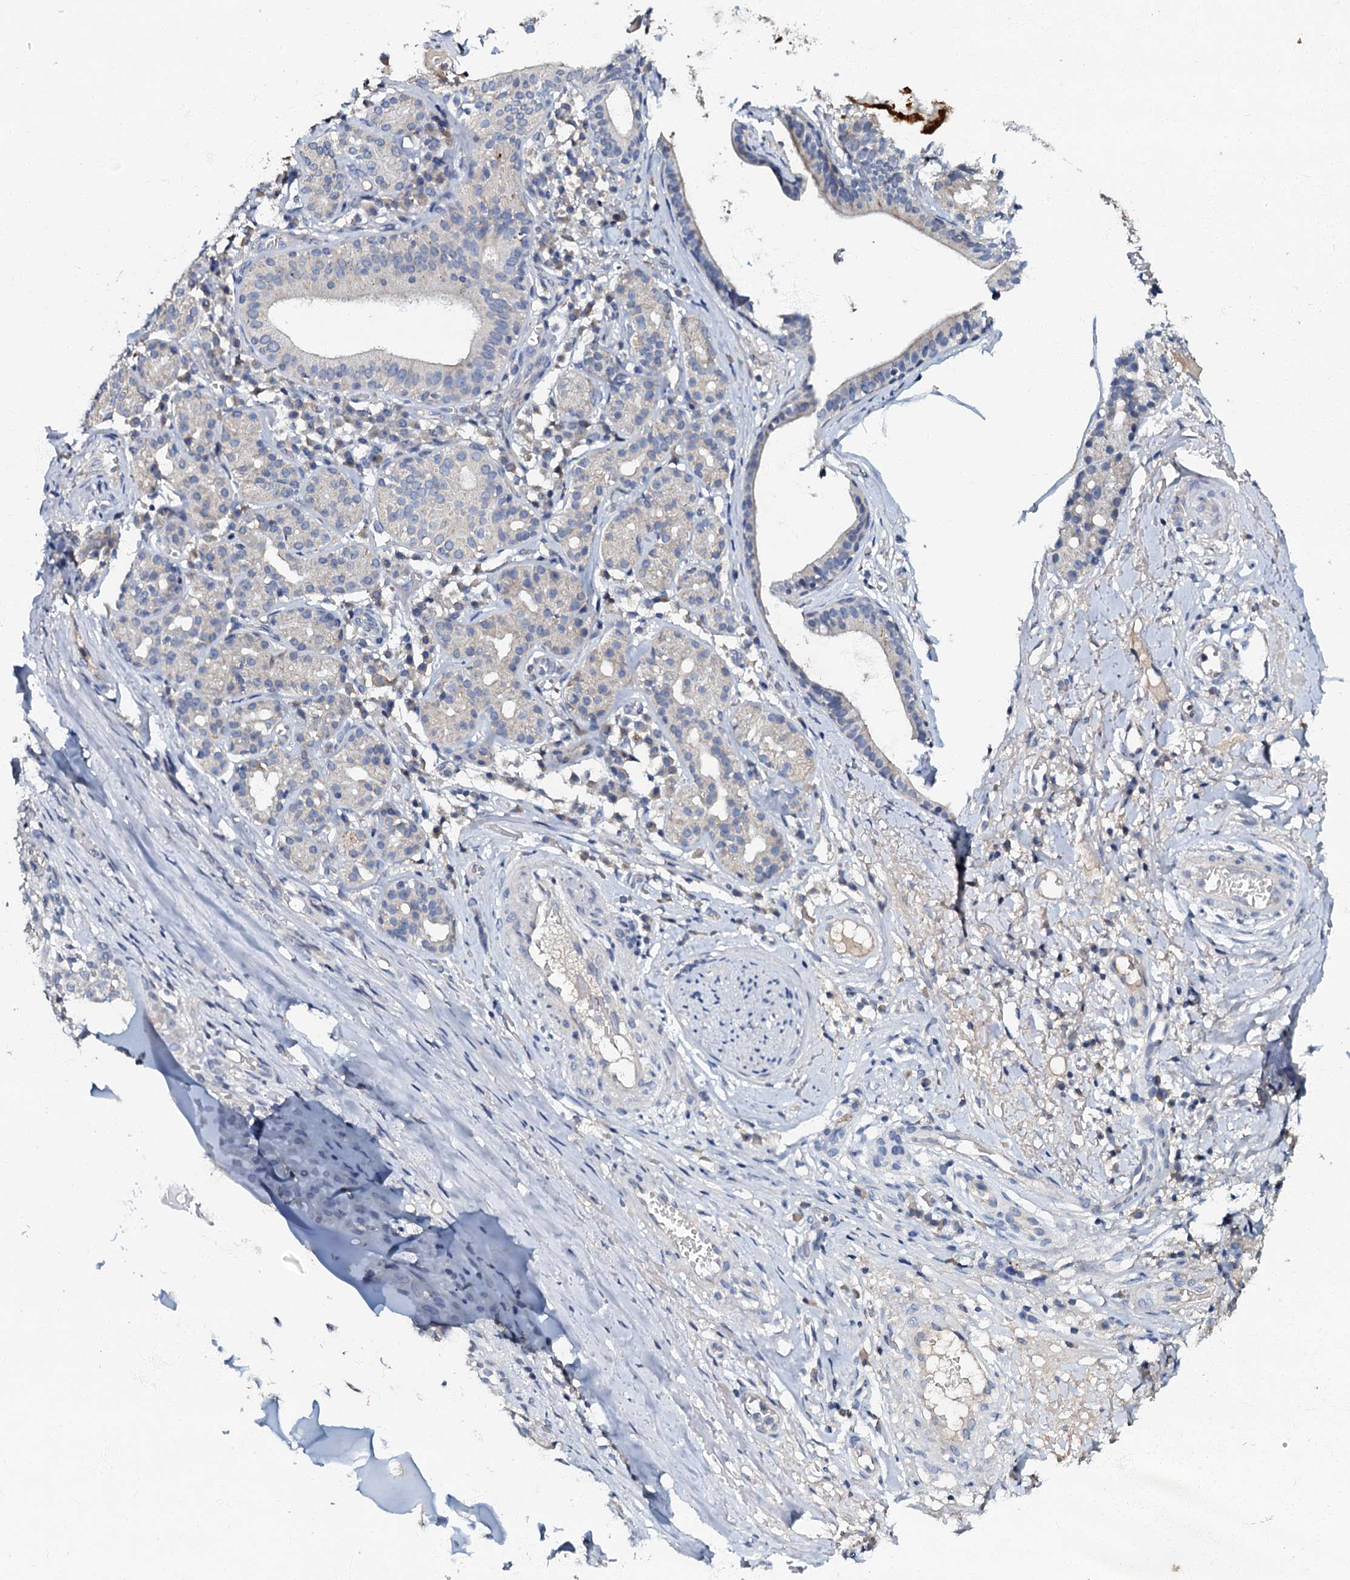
{"staining": {"intensity": "negative", "quantity": "none", "location": "none"}, "tissue": "adipose tissue", "cell_type": "Adipocytes", "image_type": "normal", "snomed": [{"axis": "morphology", "description": "Normal tissue, NOS"}, {"axis": "morphology", "description": "Basal cell carcinoma"}, {"axis": "topography", "description": "Cartilage tissue"}, {"axis": "topography", "description": "Nasopharynx"}, {"axis": "topography", "description": "Oral tissue"}], "caption": "This is an IHC photomicrograph of normal adipose tissue. There is no expression in adipocytes.", "gene": "OLAH", "patient": {"sex": "female", "age": 77}}